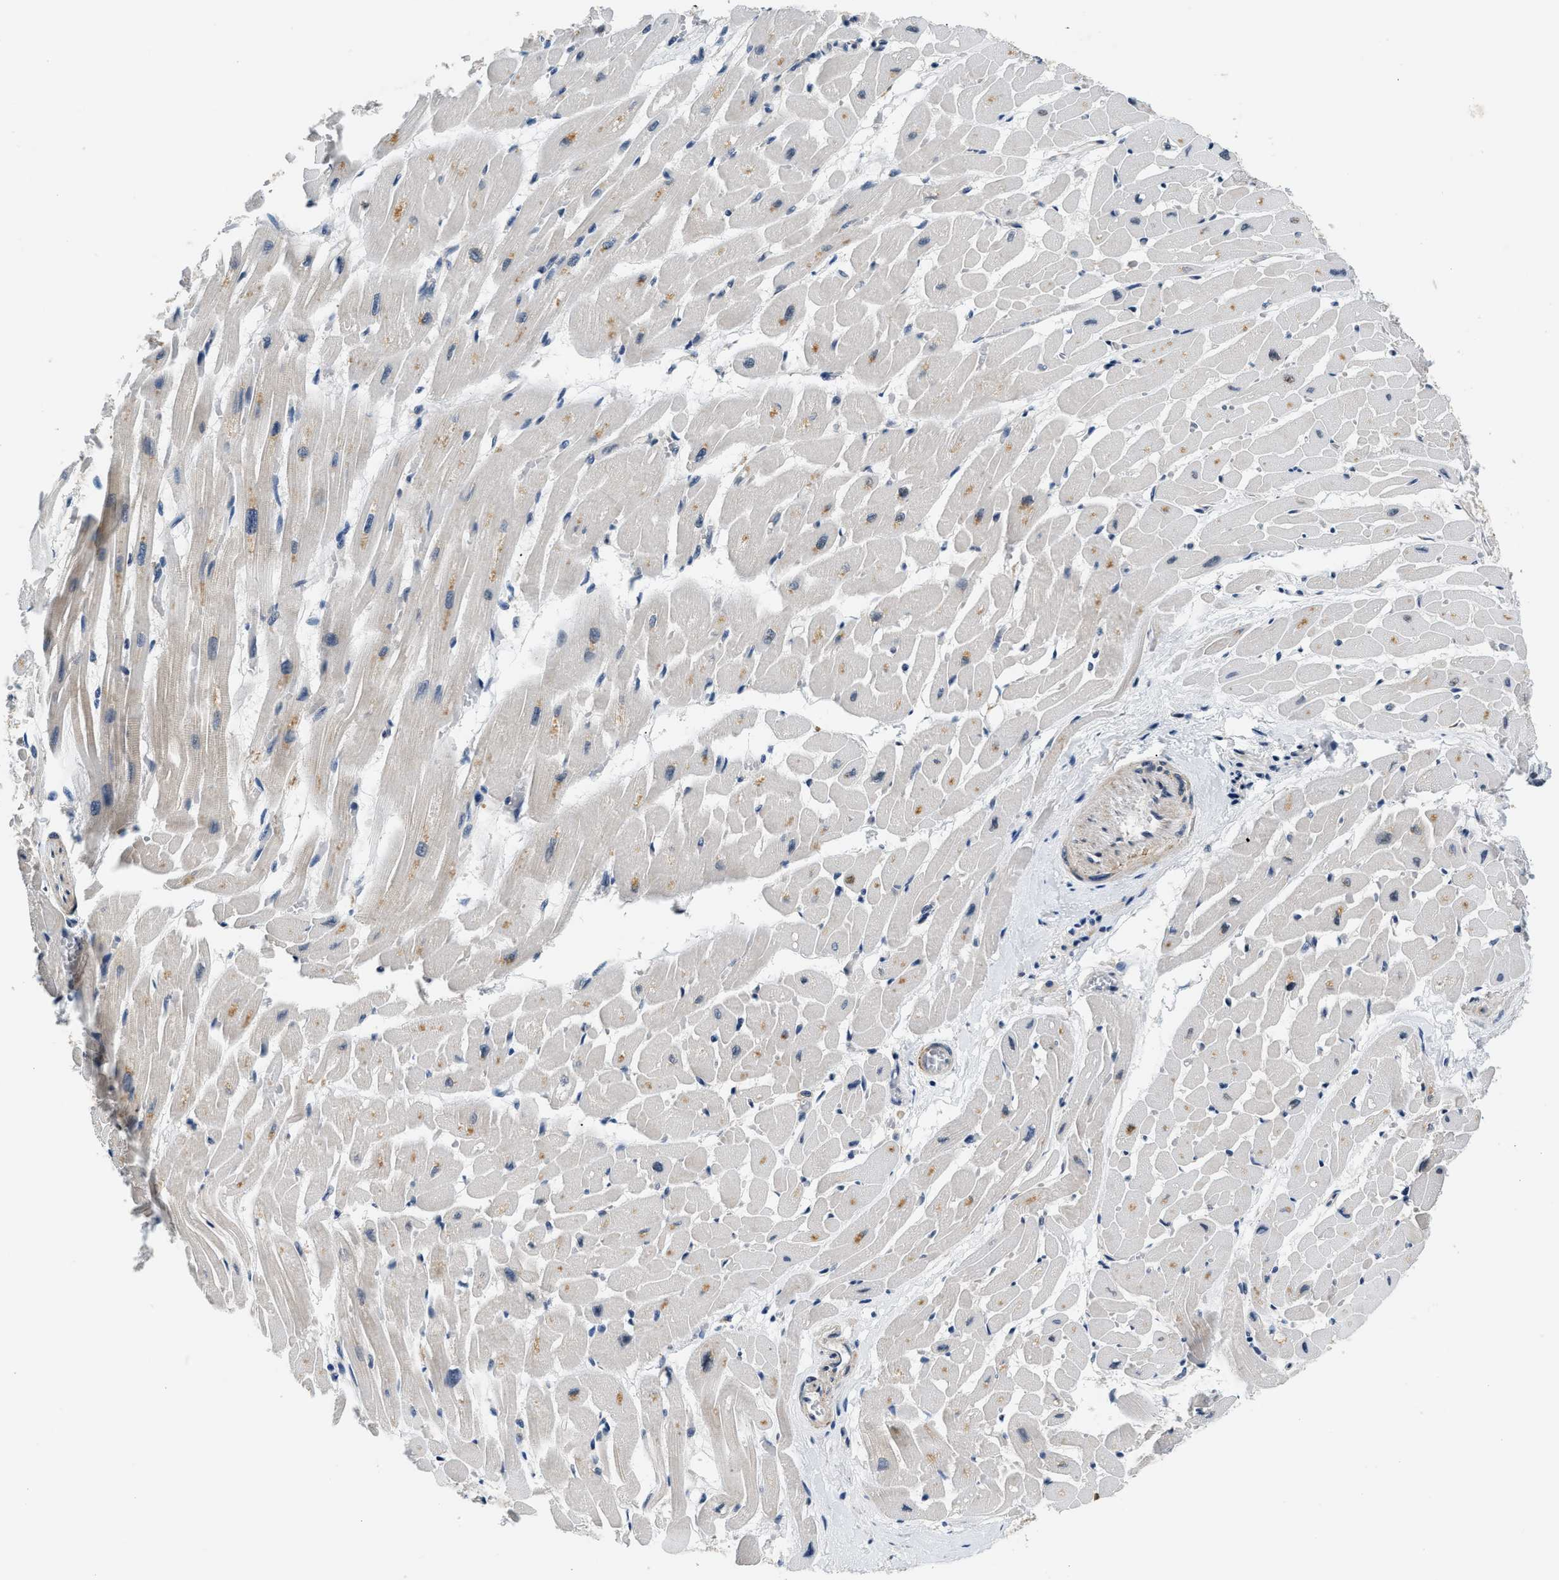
{"staining": {"intensity": "moderate", "quantity": "<25%", "location": "cytoplasmic/membranous"}, "tissue": "heart muscle", "cell_type": "Cardiomyocytes", "image_type": "normal", "snomed": [{"axis": "morphology", "description": "Normal tissue, NOS"}, {"axis": "topography", "description": "Heart"}], "caption": "Immunohistochemical staining of benign heart muscle demonstrates low levels of moderate cytoplasmic/membranous expression in approximately <25% of cardiomyocytes.", "gene": "SMAD4", "patient": {"sex": "male", "age": 45}}